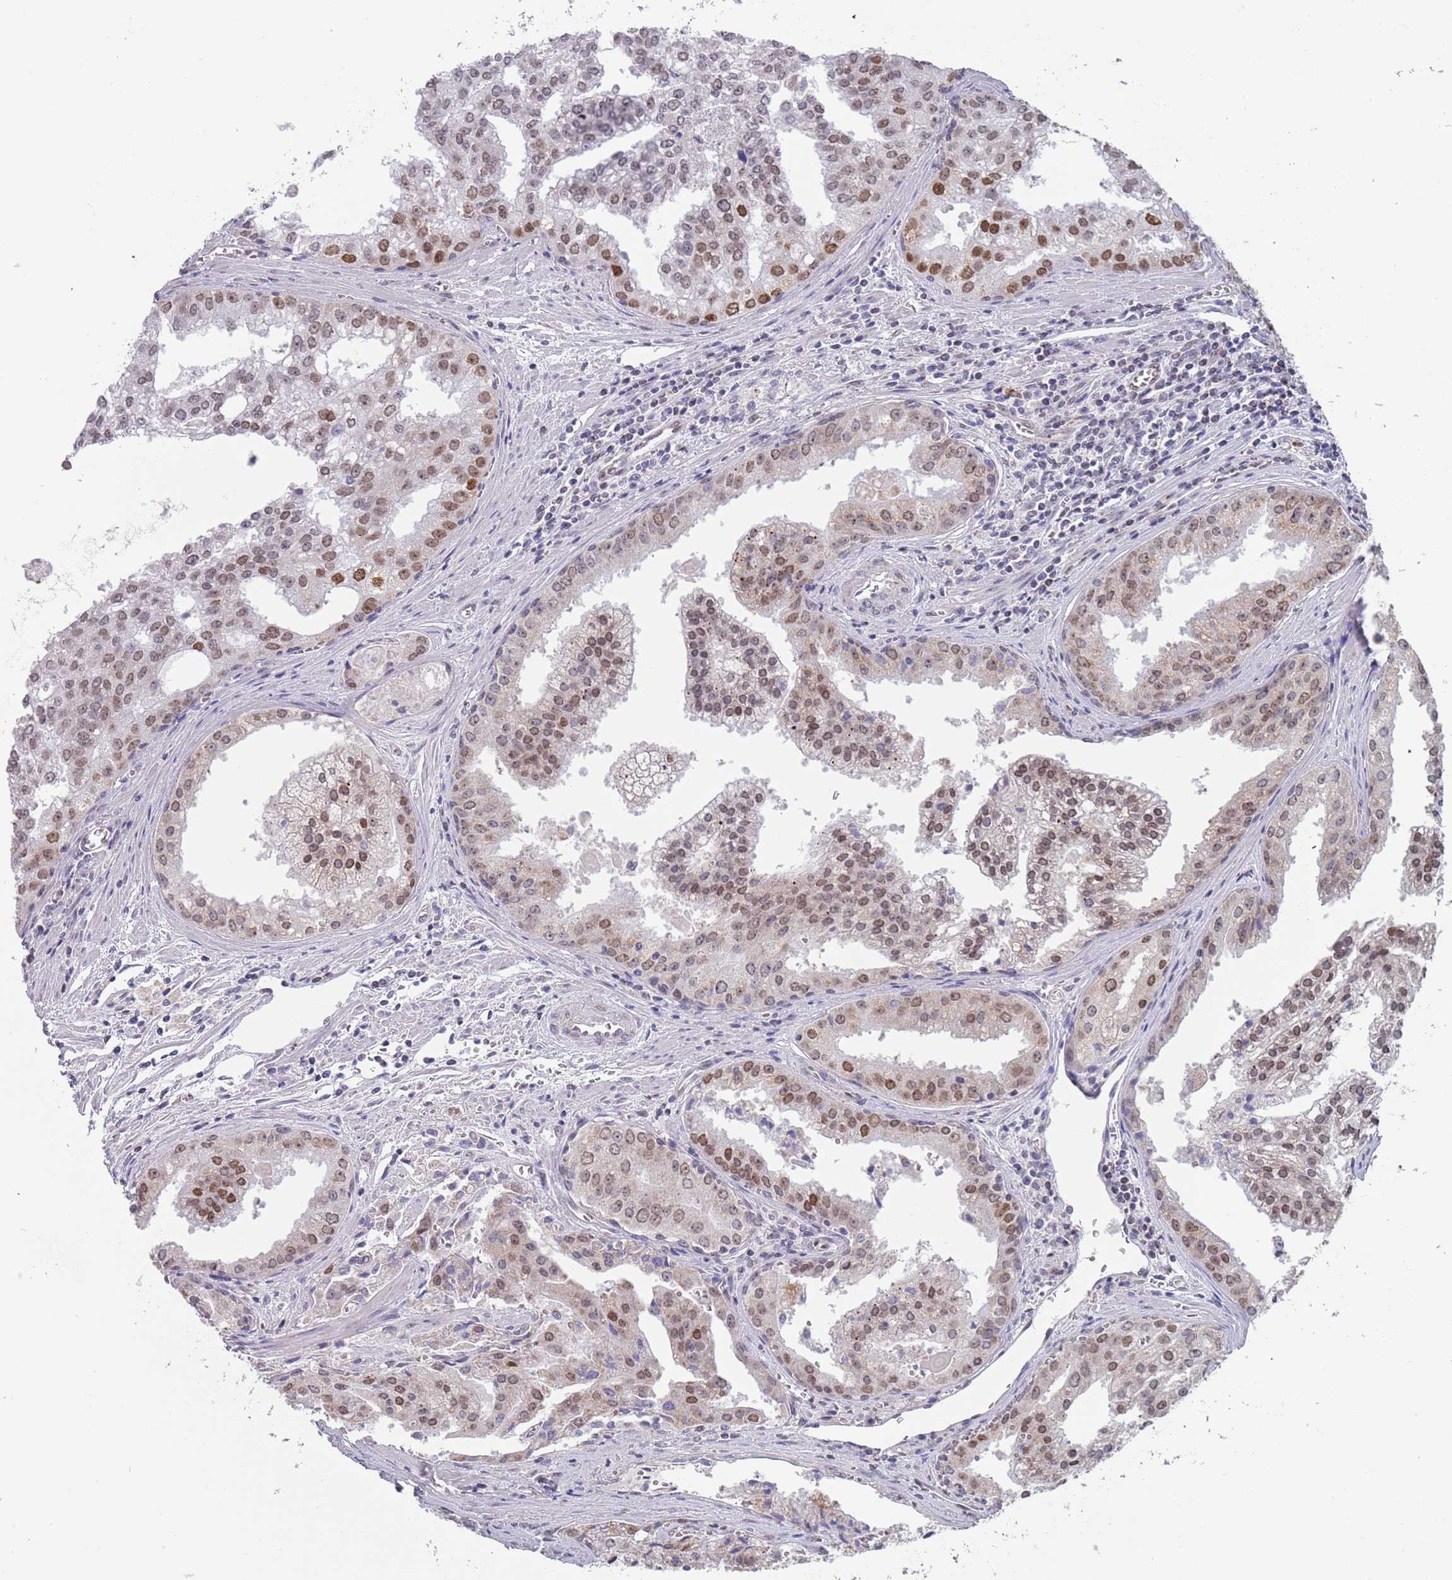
{"staining": {"intensity": "moderate", "quantity": "25%-75%", "location": "nuclear"}, "tissue": "prostate cancer", "cell_type": "Tumor cells", "image_type": "cancer", "snomed": [{"axis": "morphology", "description": "Adenocarcinoma, High grade"}, {"axis": "topography", "description": "Prostate"}], "caption": "An IHC histopathology image of neoplastic tissue is shown. Protein staining in brown labels moderate nuclear positivity in prostate cancer (high-grade adenocarcinoma) within tumor cells. The staining is performed using DAB brown chromogen to label protein expression. The nuclei are counter-stained blue using hematoxylin.", "gene": "MFSD12", "patient": {"sex": "male", "age": 68}}